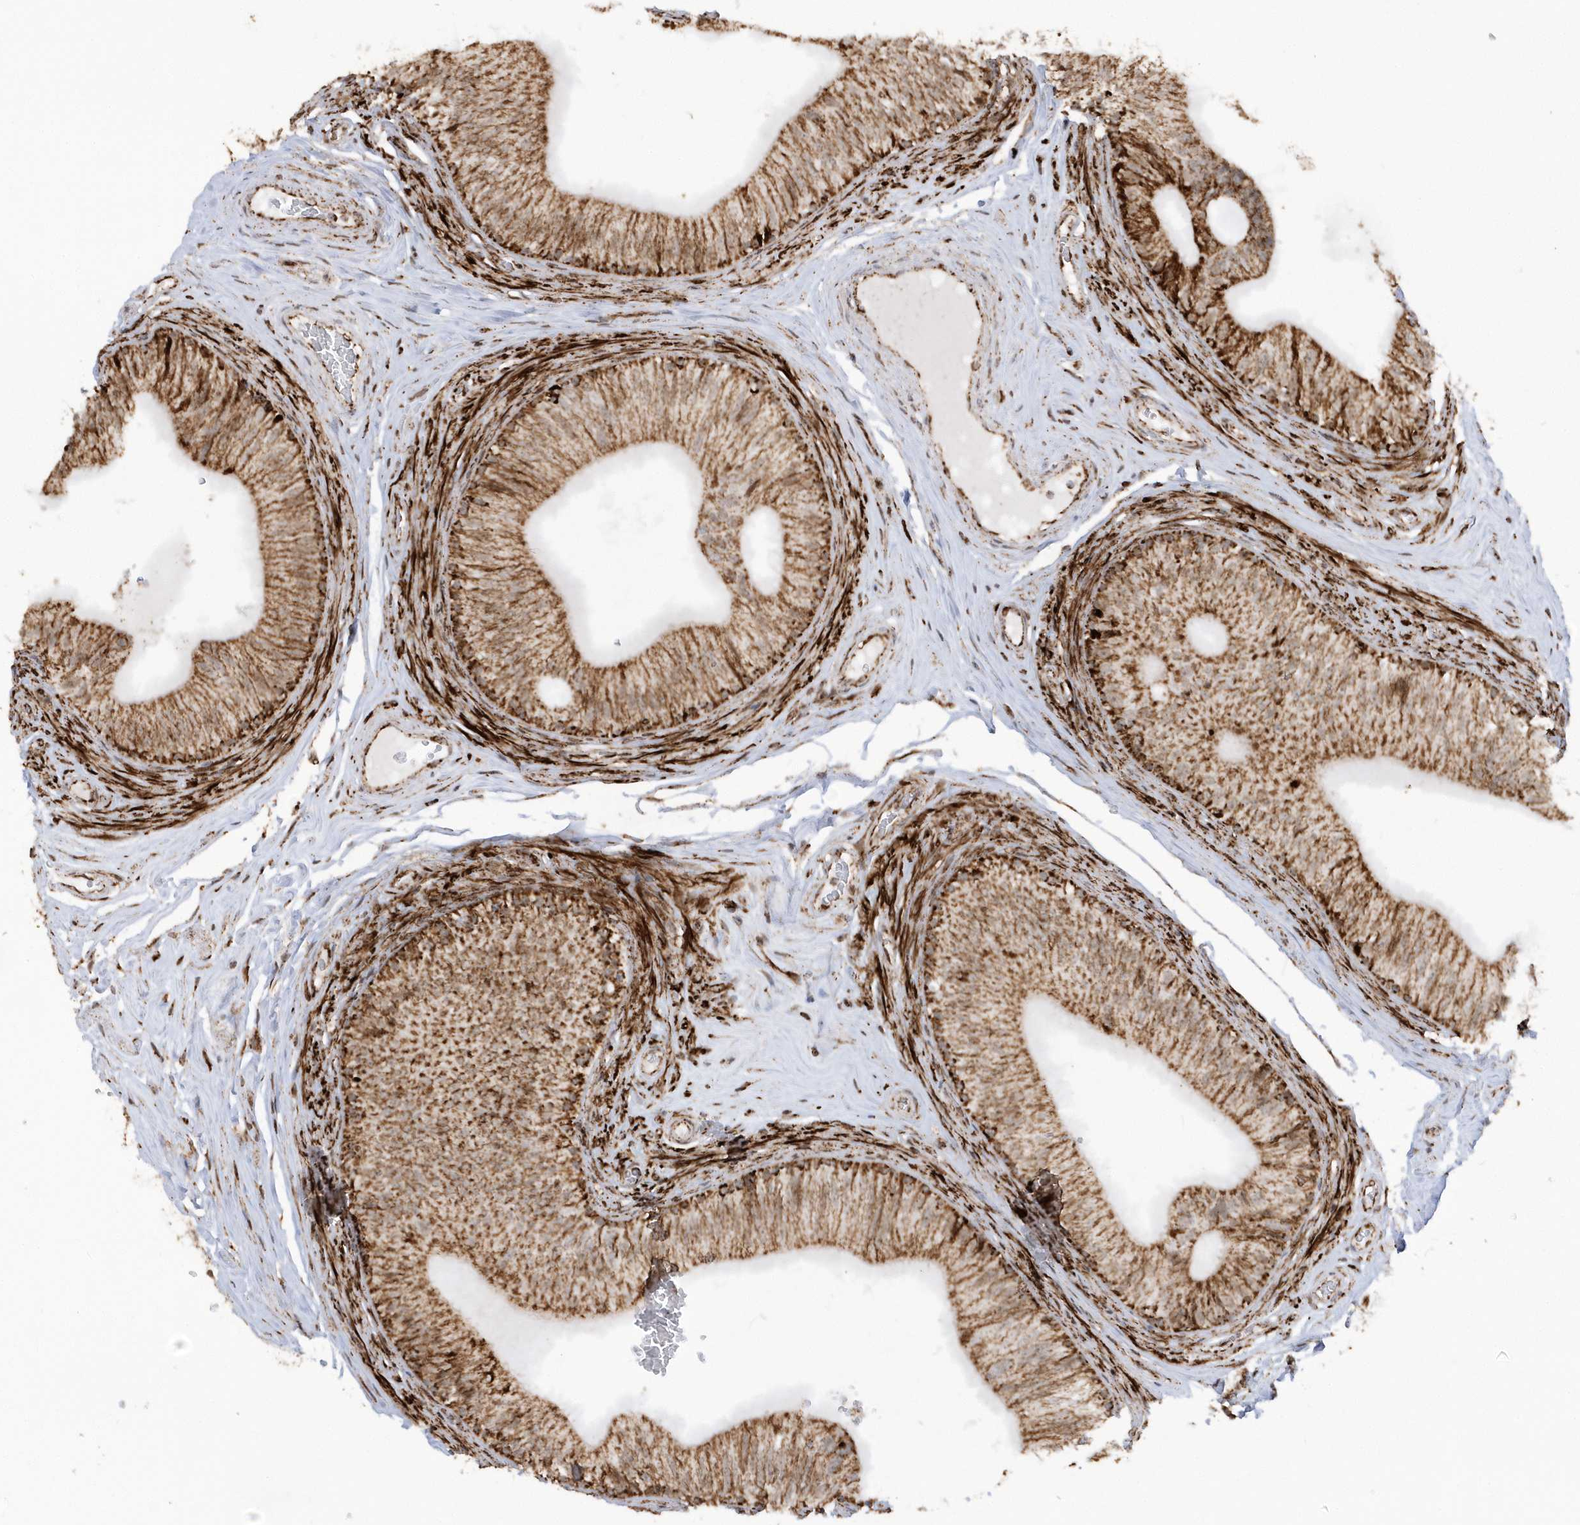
{"staining": {"intensity": "strong", "quantity": ">75%", "location": "cytoplasmic/membranous"}, "tissue": "epididymis", "cell_type": "Glandular cells", "image_type": "normal", "snomed": [{"axis": "morphology", "description": "Normal tissue, NOS"}, {"axis": "topography", "description": "Epididymis"}], "caption": "The histopathology image demonstrates staining of benign epididymis, revealing strong cytoplasmic/membranous protein positivity (brown color) within glandular cells. (Brightfield microscopy of DAB IHC at high magnification).", "gene": "CRY2", "patient": {"sex": "male", "age": 46}}